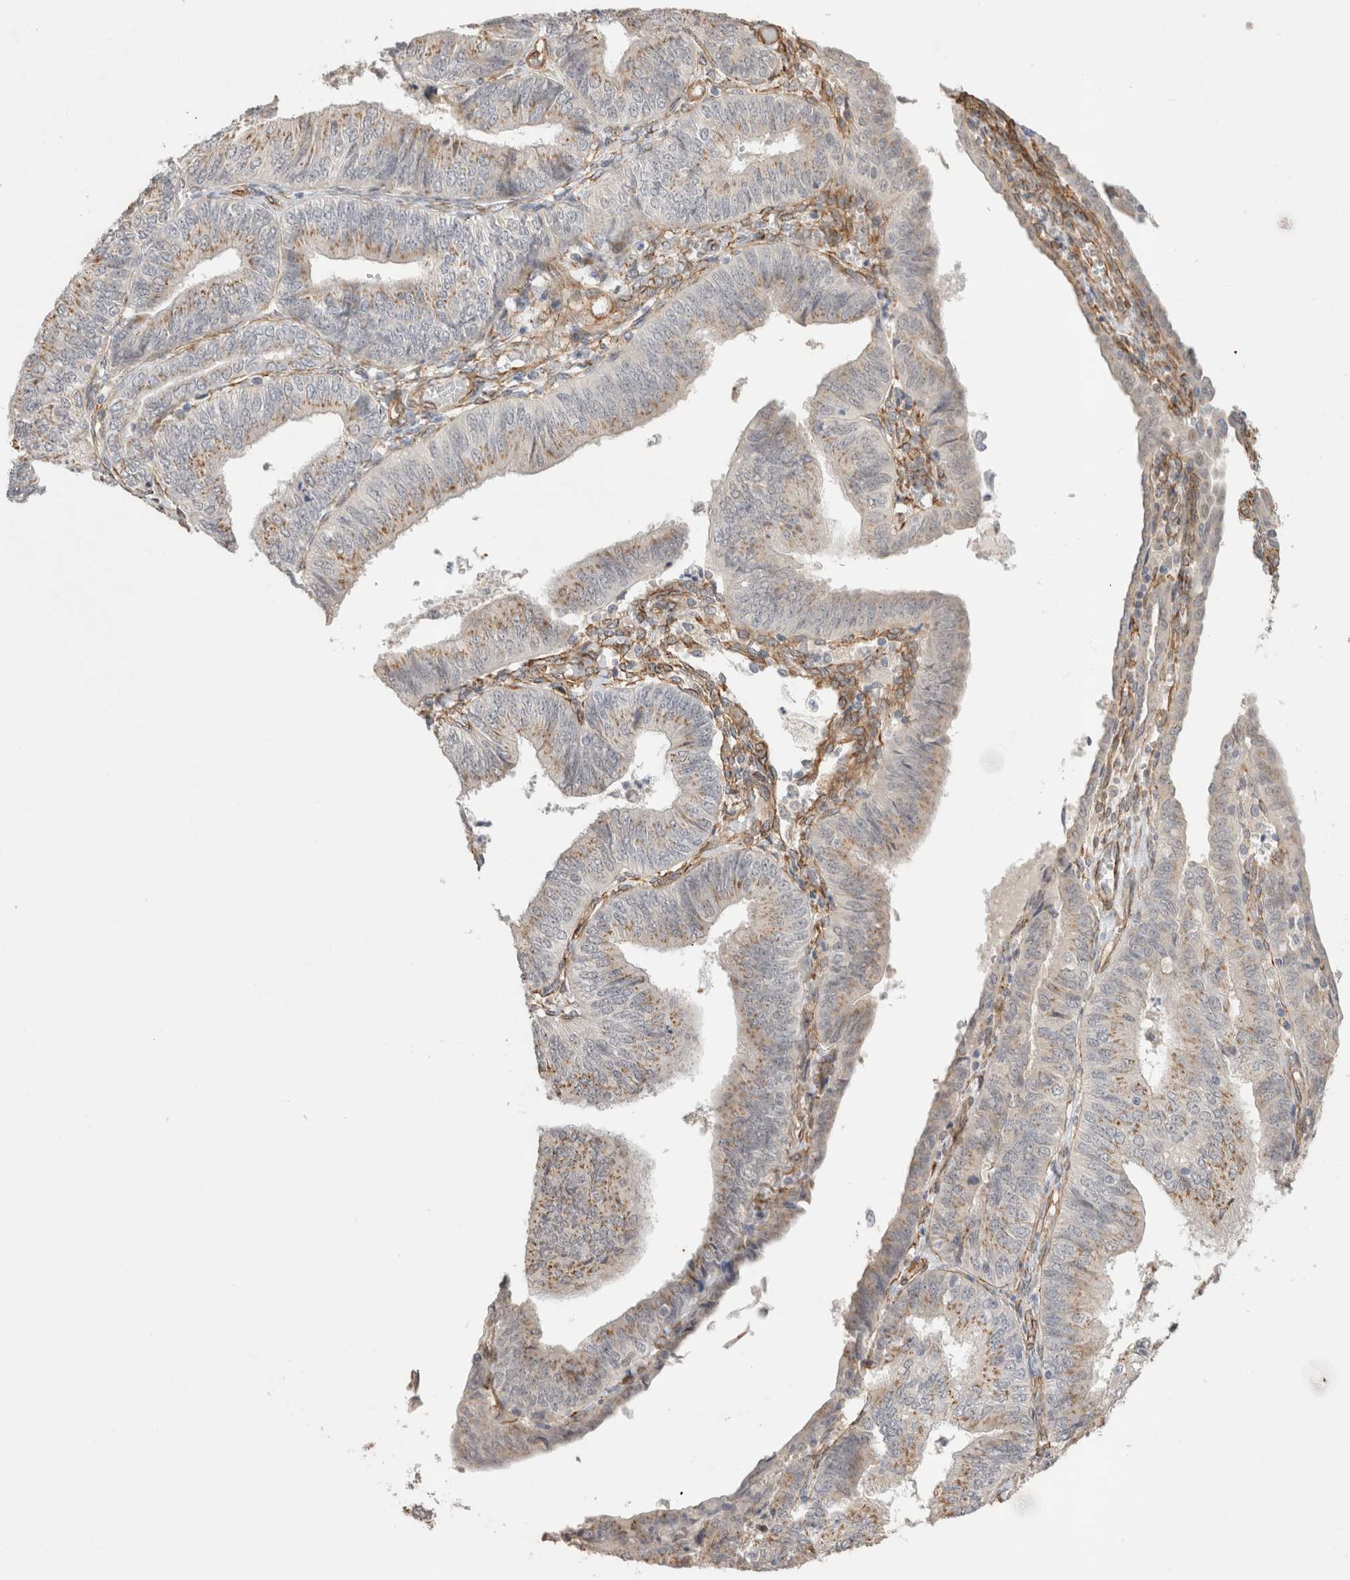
{"staining": {"intensity": "moderate", "quantity": "25%-75%", "location": "cytoplasmic/membranous"}, "tissue": "endometrial cancer", "cell_type": "Tumor cells", "image_type": "cancer", "snomed": [{"axis": "morphology", "description": "Adenocarcinoma, NOS"}, {"axis": "topography", "description": "Endometrium"}], "caption": "An image showing moderate cytoplasmic/membranous positivity in about 25%-75% of tumor cells in endometrial cancer (adenocarcinoma), as visualized by brown immunohistochemical staining.", "gene": "CAAP1", "patient": {"sex": "female", "age": 58}}